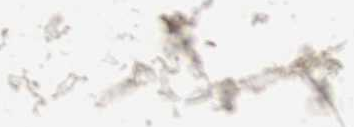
{"staining": {"intensity": "negative", "quantity": "none", "location": "none"}, "tissue": "adipose tissue", "cell_type": "Adipocytes", "image_type": "normal", "snomed": [{"axis": "morphology", "description": "Normal tissue, NOS"}, {"axis": "topography", "description": "Breast"}, {"axis": "topography", "description": "Adipose tissue"}], "caption": "Protein analysis of benign adipose tissue displays no significant expression in adipocytes.", "gene": "MUC3A", "patient": {"sex": "female", "age": 25}}